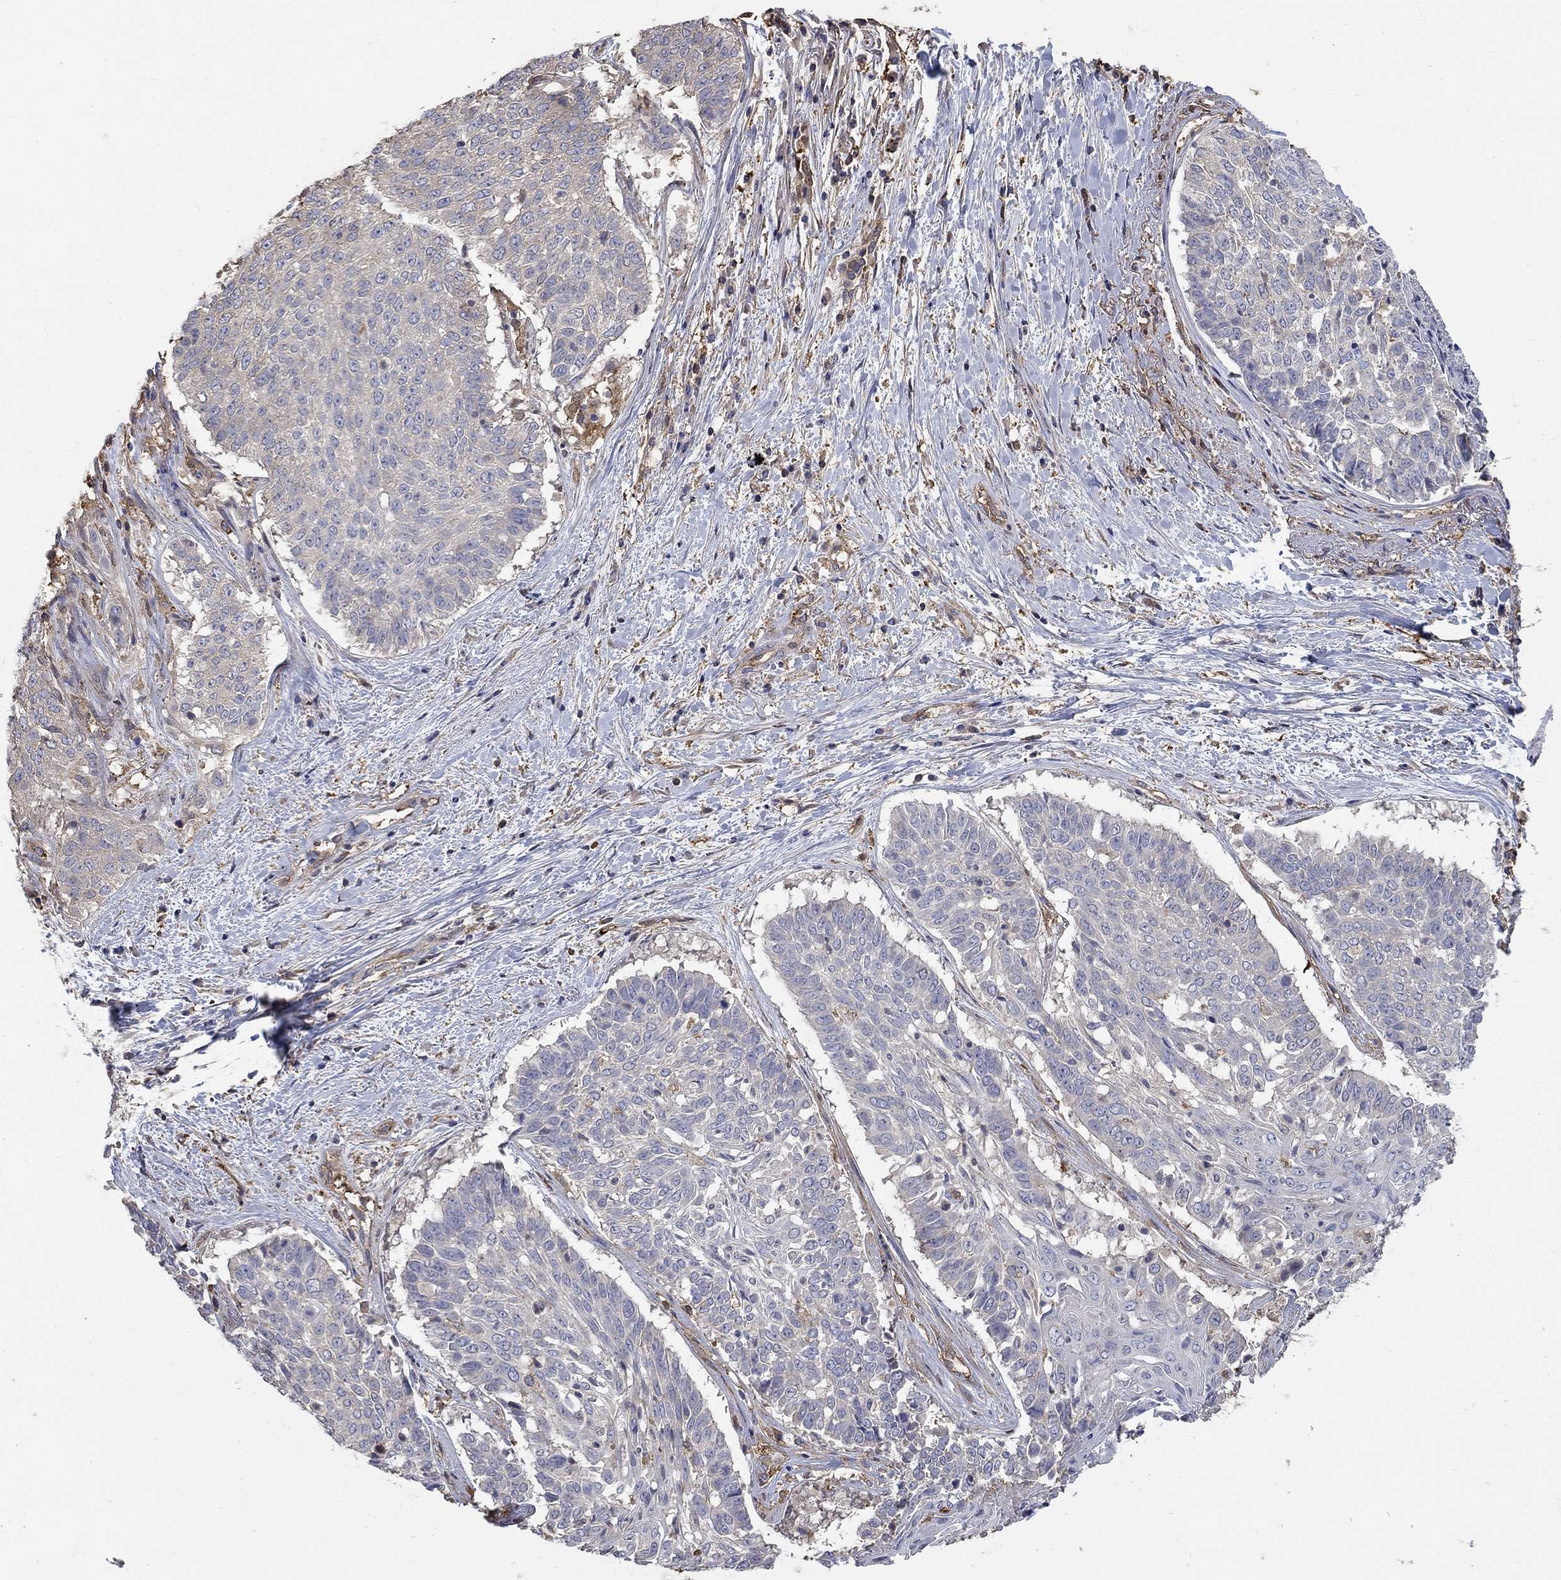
{"staining": {"intensity": "weak", "quantity": "<25%", "location": "cytoplasmic/membranous"}, "tissue": "lung cancer", "cell_type": "Tumor cells", "image_type": "cancer", "snomed": [{"axis": "morphology", "description": "Squamous cell carcinoma, NOS"}, {"axis": "topography", "description": "Lung"}], "caption": "Immunohistochemistry histopathology image of squamous cell carcinoma (lung) stained for a protein (brown), which demonstrates no positivity in tumor cells.", "gene": "DPYSL2", "patient": {"sex": "male", "age": 64}}